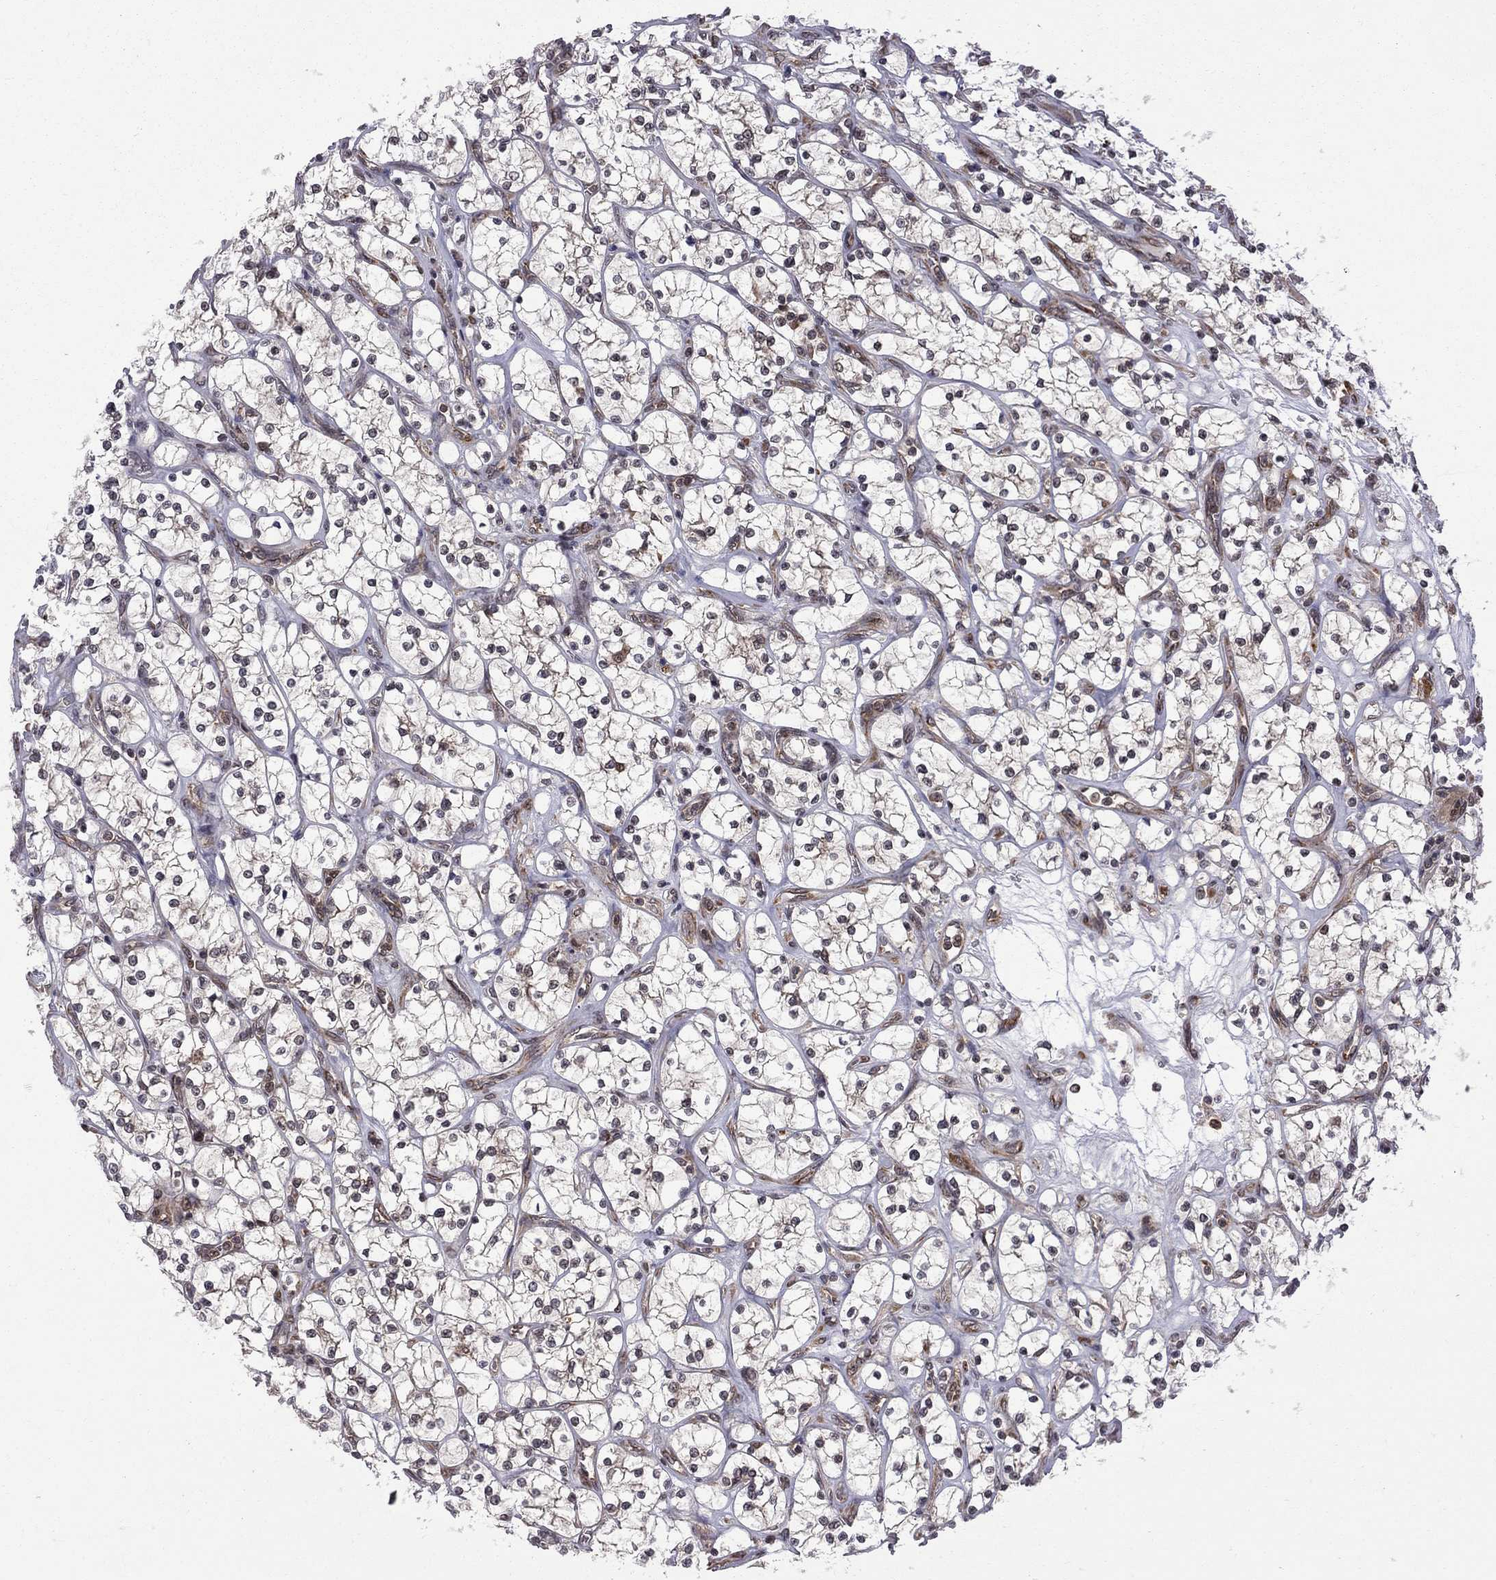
{"staining": {"intensity": "moderate", "quantity": ">75%", "location": "cytoplasmic/membranous"}, "tissue": "renal cancer", "cell_type": "Tumor cells", "image_type": "cancer", "snomed": [{"axis": "morphology", "description": "Adenocarcinoma, NOS"}, {"axis": "topography", "description": "Kidney"}], "caption": "Adenocarcinoma (renal) stained with immunohistochemistry displays moderate cytoplasmic/membranous expression in about >75% of tumor cells. (DAB (3,3'-diaminobenzidine) = brown stain, brightfield microscopy at high magnification).", "gene": "NAA50", "patient": {"sex": "female", "age": 64}}